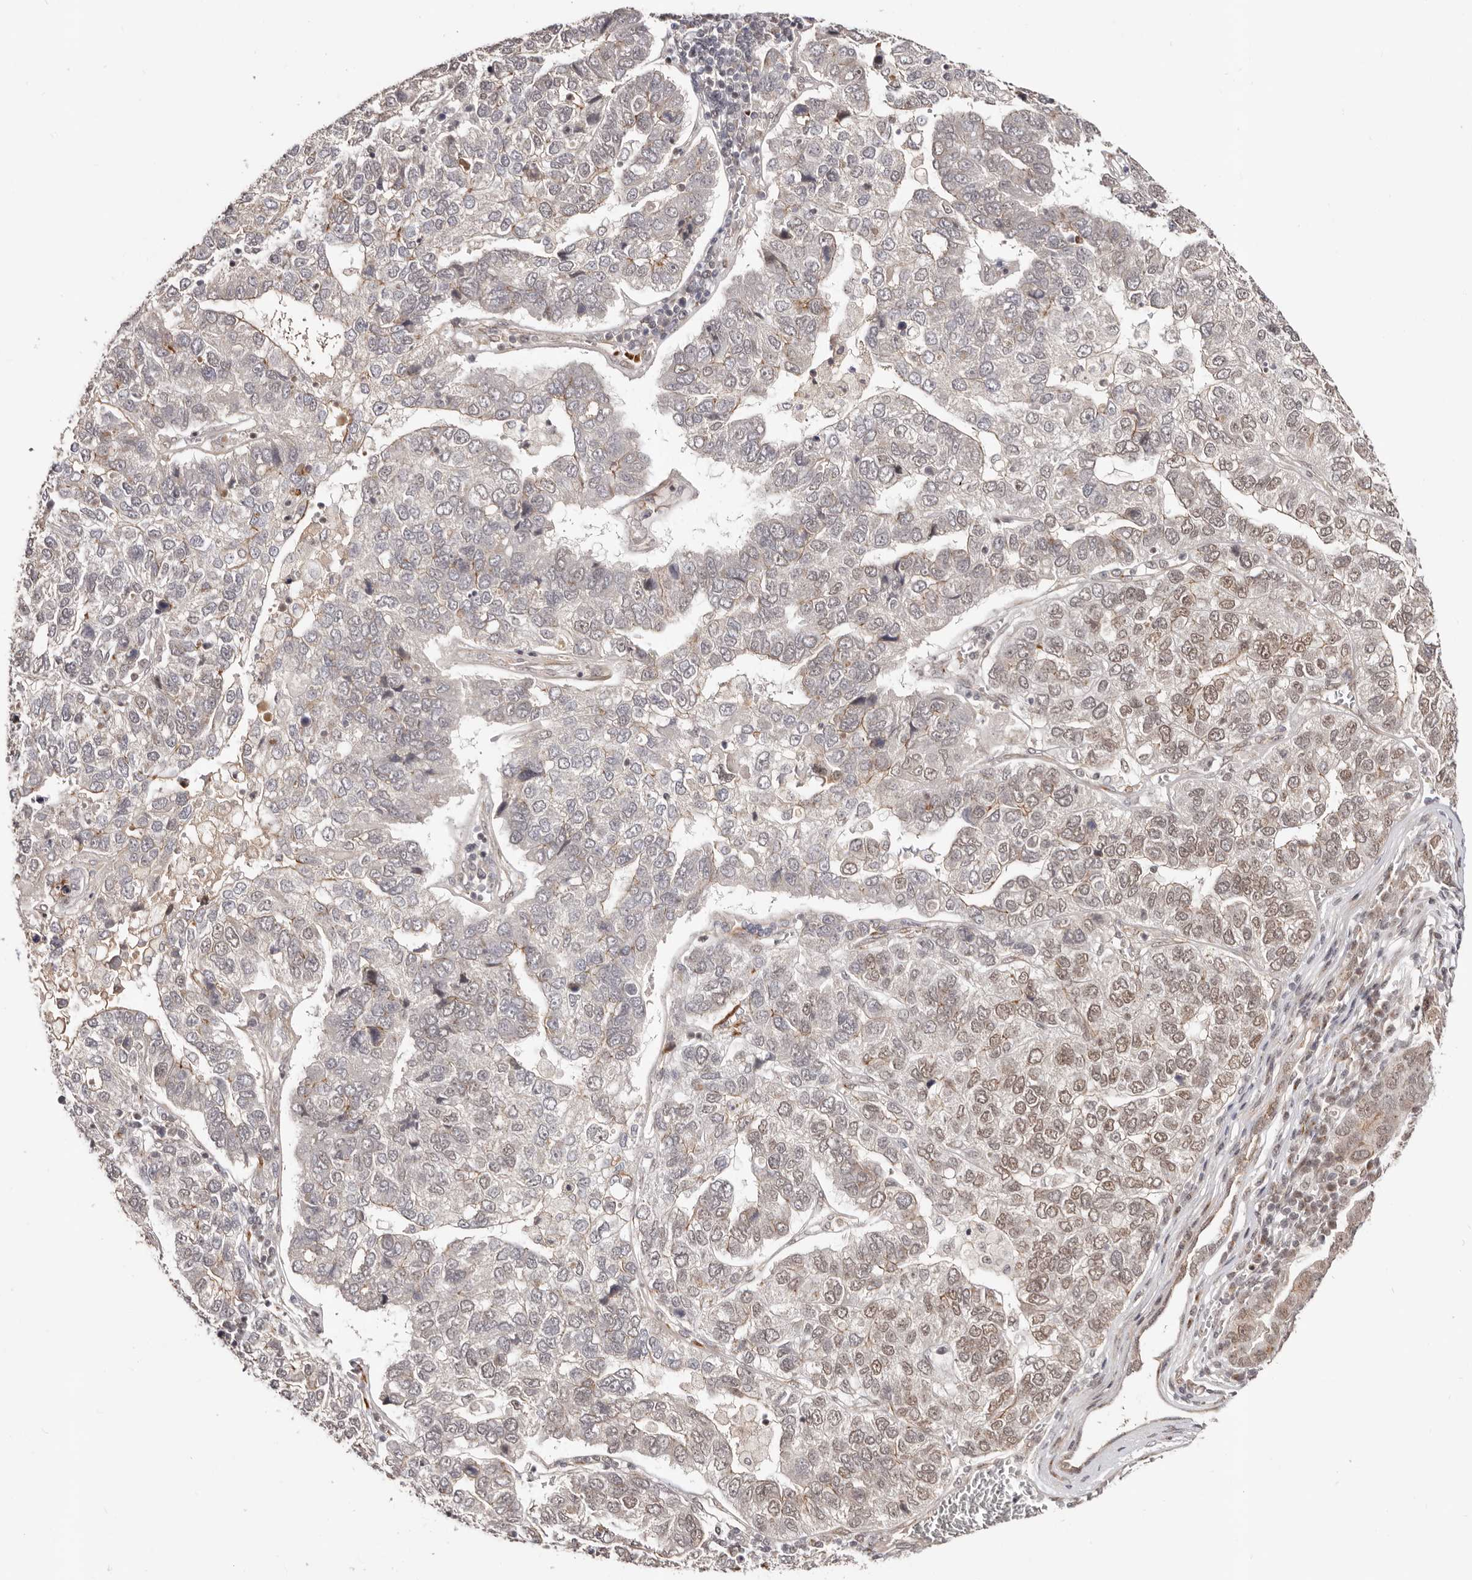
{"staining": {"intensity": "moderate", "quantity": "<25%", "location": "nuclear"}, "tissue": "pancreatic cancer", "cell_type": "Tumor cells", "image_type": "cancer", "snomed": [{"axis": "morphology", "description": "Adenocarcinoma, NOS"}, {"axis": "topography", "description": "Pancreas"}], "caption": "Immunohistochemical staining of human pancreatic adenocarcinoma exhibits moderate nuclear protein staining in about <25% of tumor cells.", "gene": "SRCAP", "patient": {"sex": "female", "age": 61}}